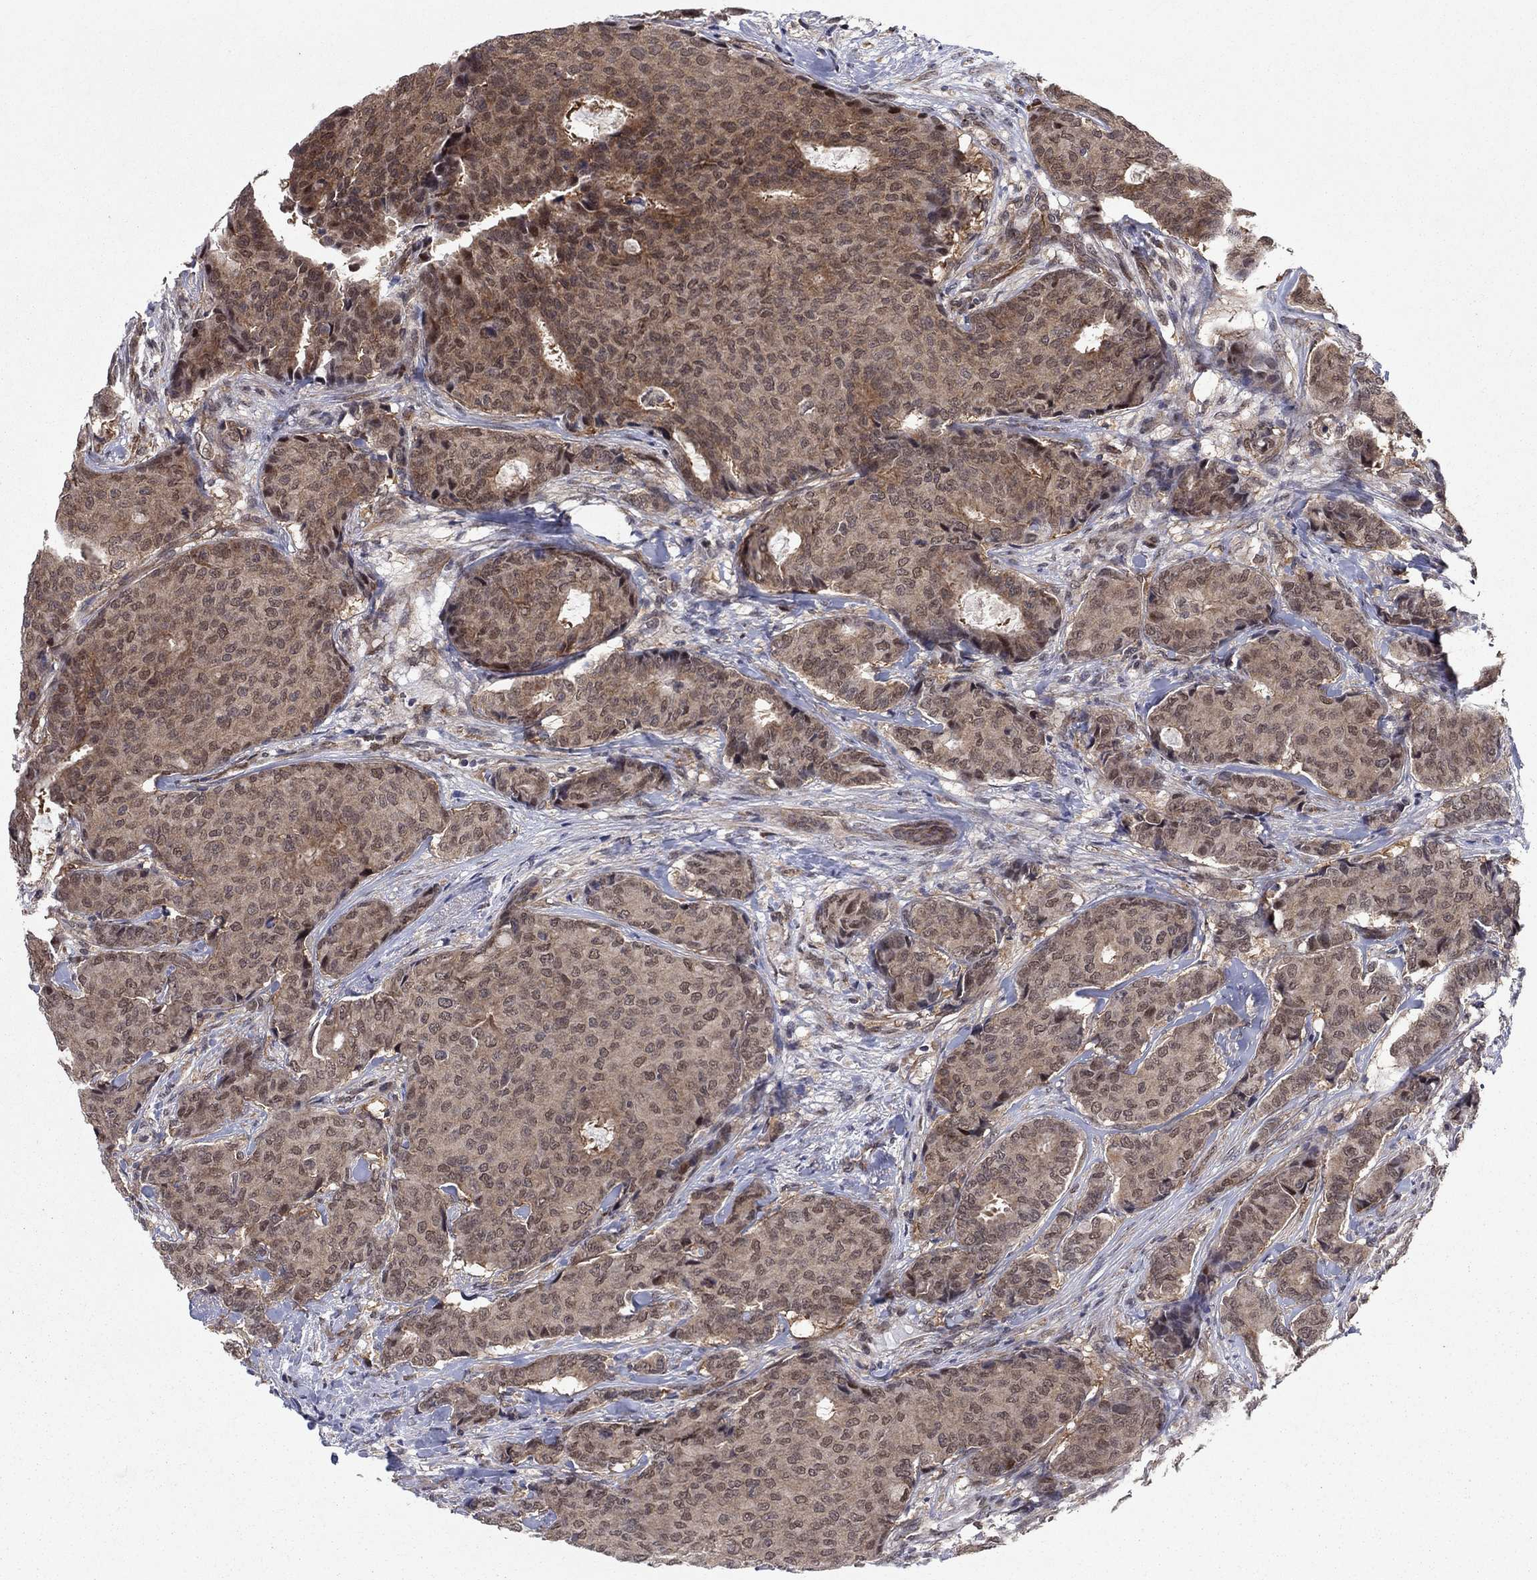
{"staining": {"intensity": "moderate", "quantity": ">75%", "location": "cytoplasmic/membranous"}, "tissue": "breast cancer", "cell_type": "Tumor cells", "image_type": "cancer", "snomed": [{"axis": "morphology", "description": "Duct carcinoma"}, {"axis": "topography", "description": "Breast"}], "caption": "Protein analysis of infiltrating ductal carcinoma (breast) tissue displays moderate cytoplasmic/membranous positivity in about >75% of tumor cells. (DAB IHC with brightfield microscopy, high magnification).", "gene": "PSMC1", "patient": {"sex": "female", "age": 75}}